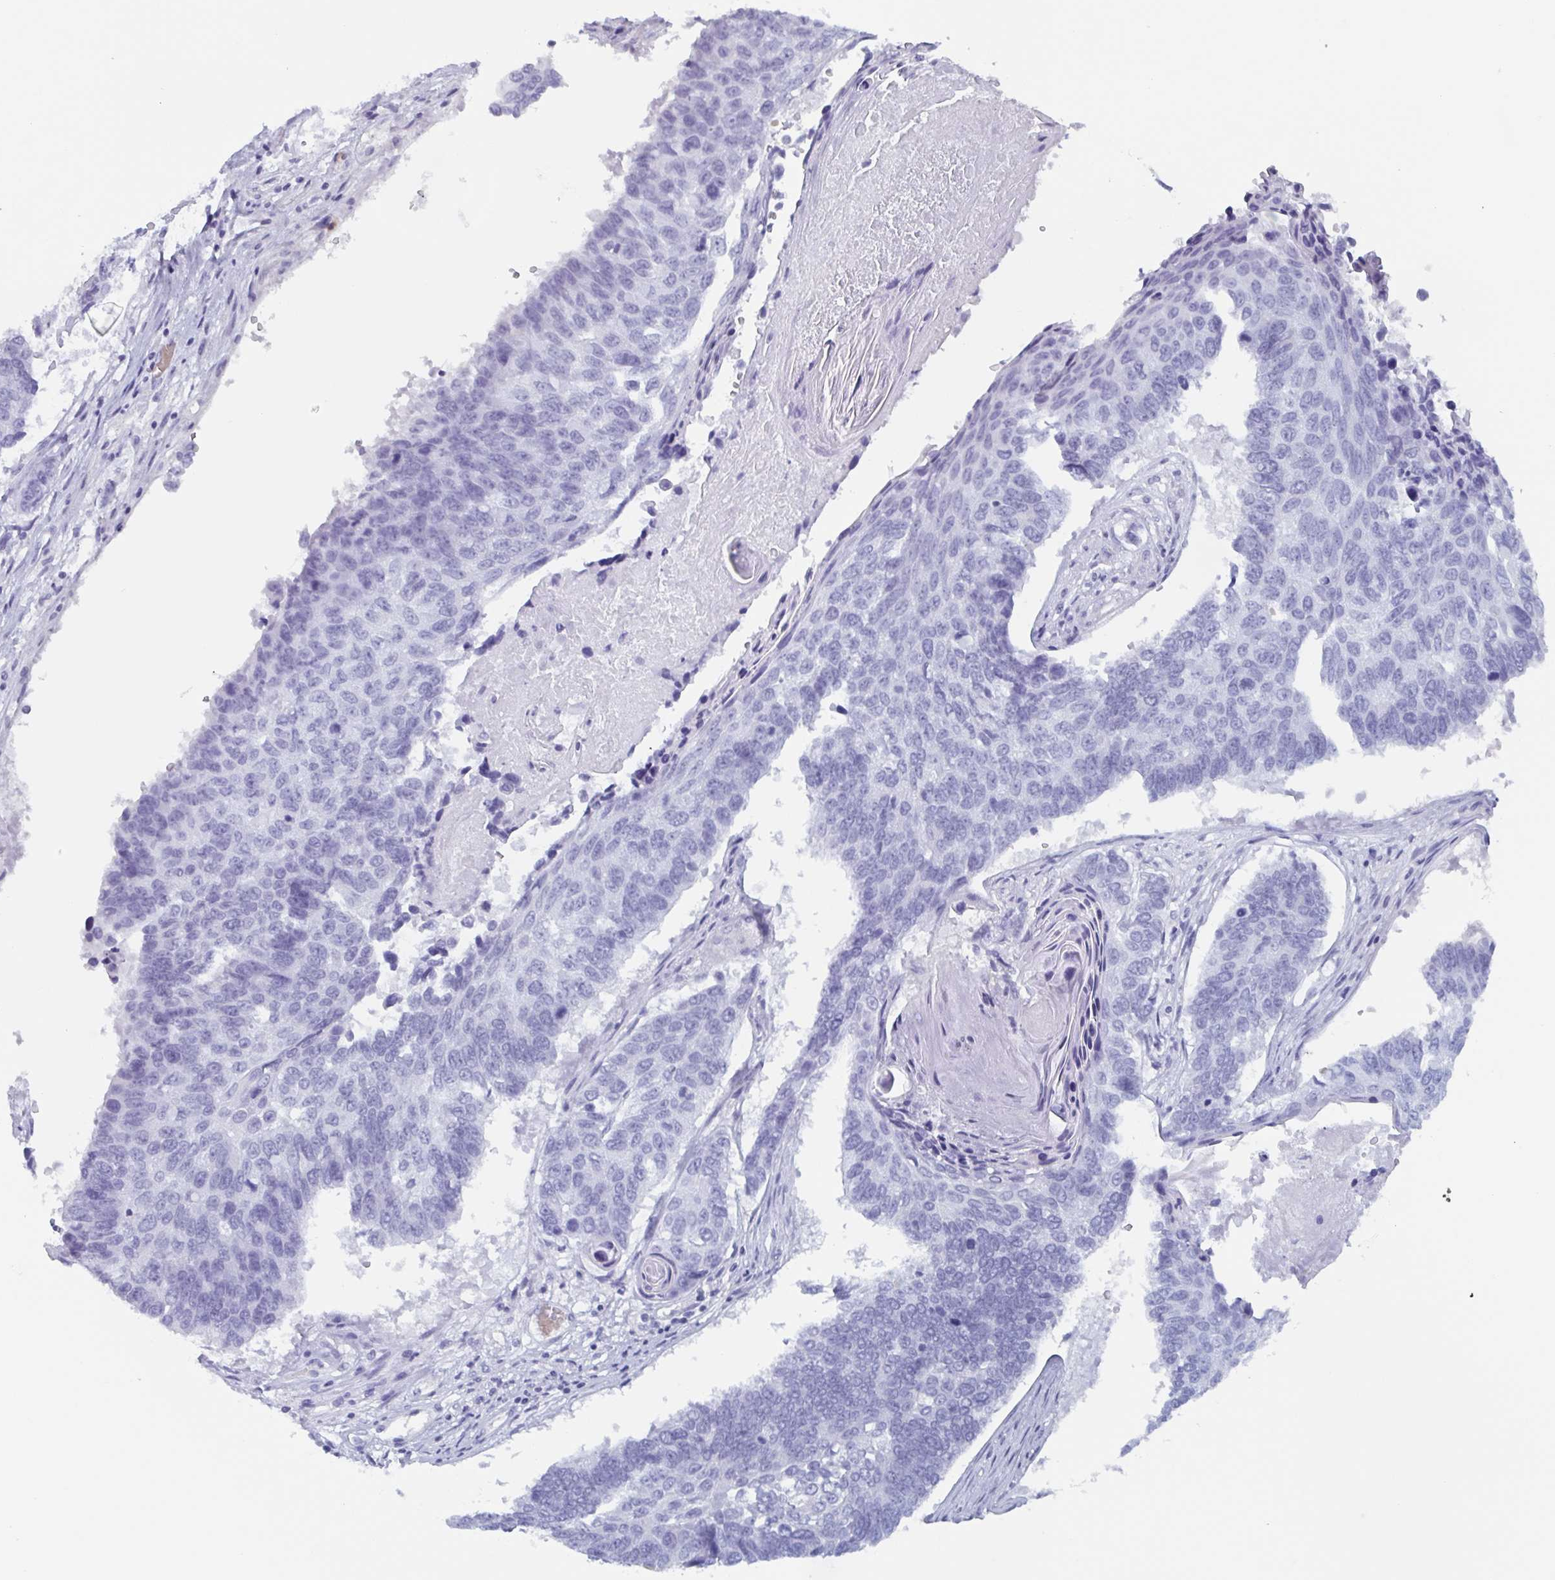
{"staining": {"intensity": "negative", "quantity": "none", "location": "none"}, "tissue": "lung cancer", "cell_type": "Tumor cells", "image_type": "cancer", "snomed": [{"axis": "morphology", "description": "Squamous cell carcinoma, NOS"}, {"axis": "topography", "description": "Lung"}], "caption": "Lung cancer stained for a protein using immunohistochemistry (IHC) demonstrates no expression tumor cells.", "gene": "BPI", "patient": {"sex": "male", "age": 73}}